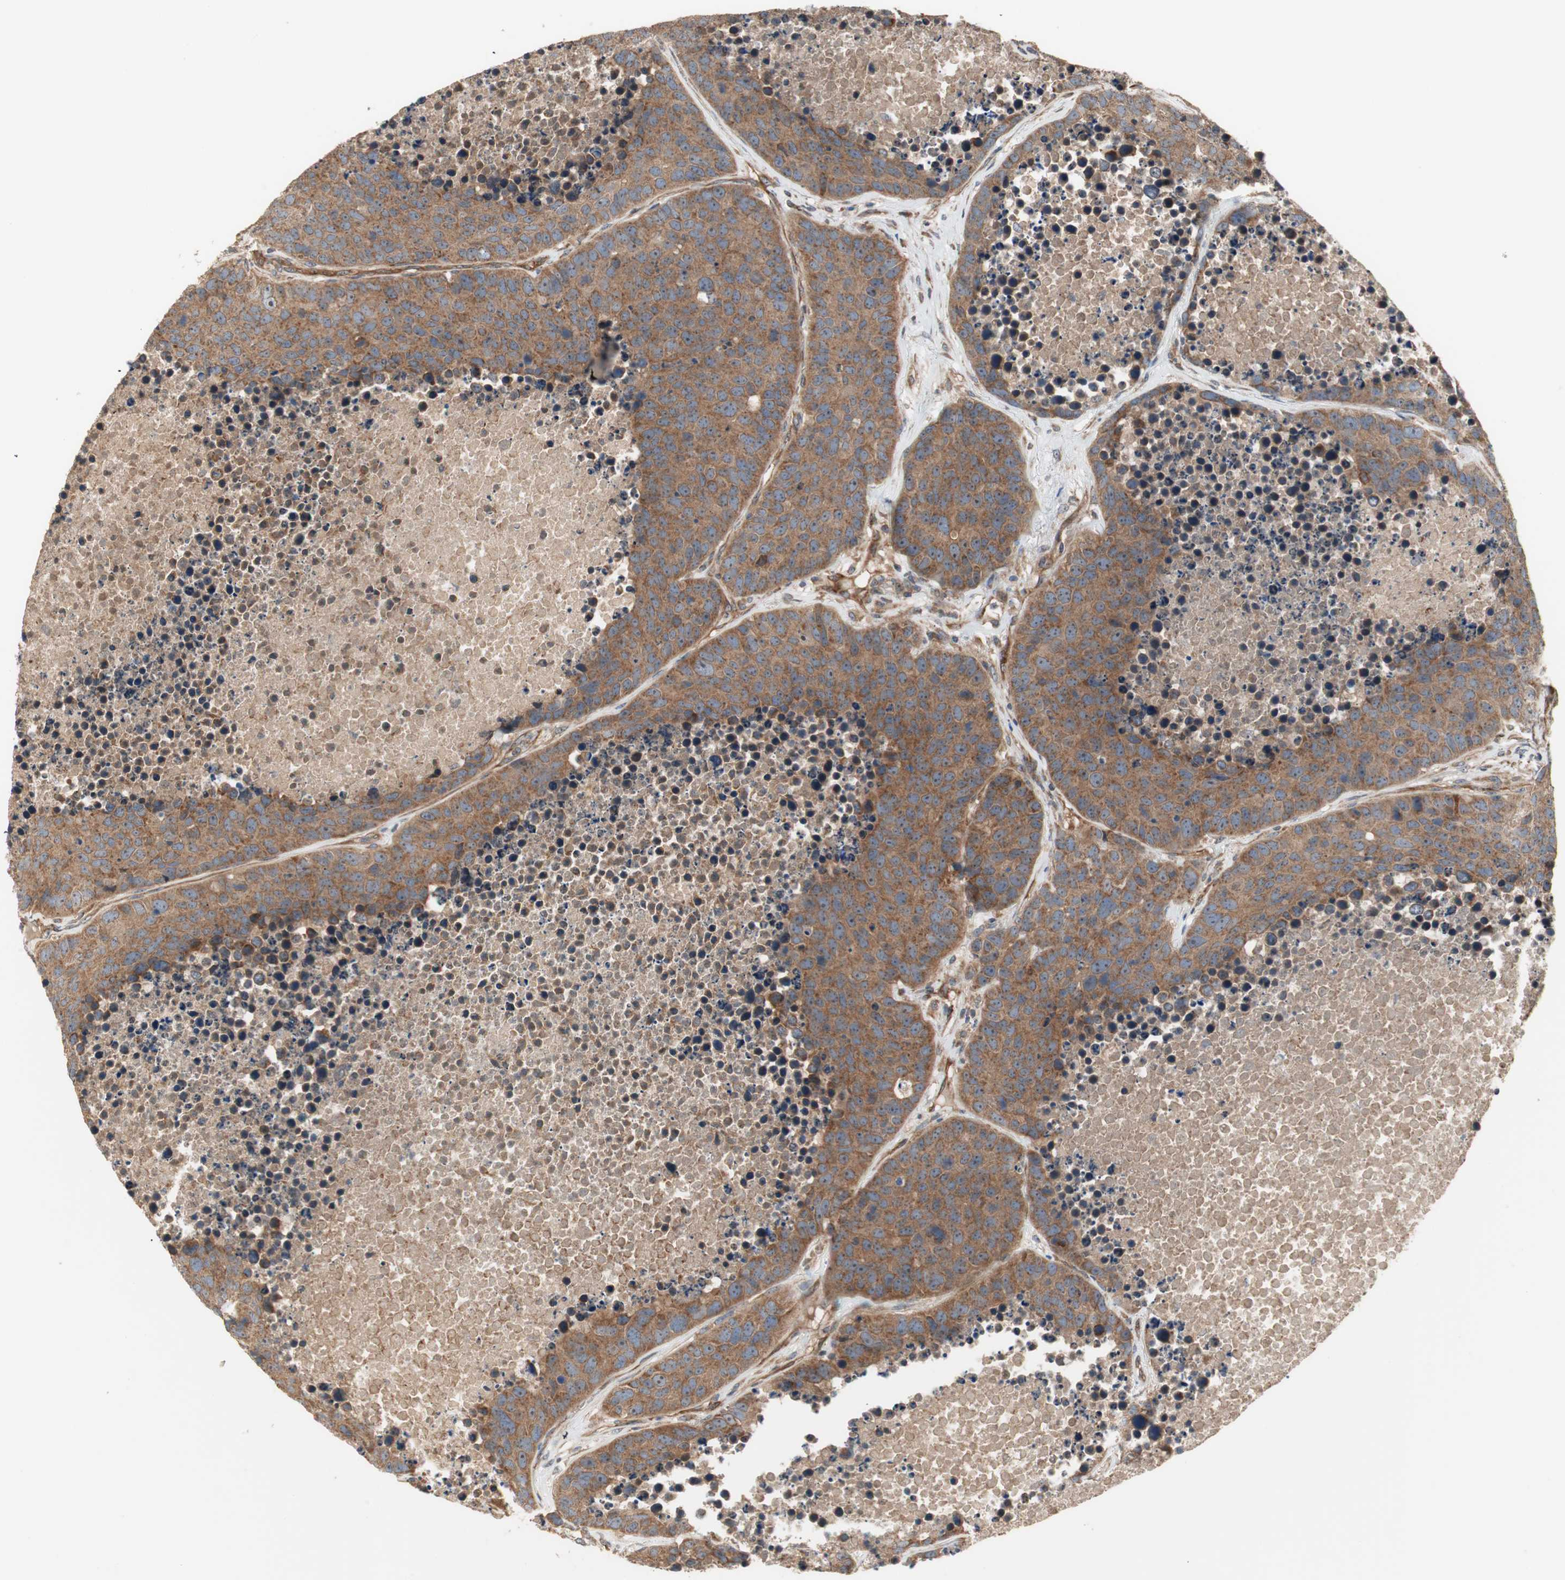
{"staining": {"intensity": "moderate", "quantity": ">75%", "location": "cytoplasmic/membranous"}, "tissue": "carcinoid", "cell_type": "Tumor cells", "image_type": "cancer", "snomed": [{"axis": "morphology", "description": "Carcinoid, malignant, NOS"}, {"axis": "topography", "description": "Lung"}], "caption": "The histopathology image demonstrates staining of carcinoid (malignant), revealing moderate cytoplasmic/membranous protein expression (brown color) within tumor cells.", "gene": "CTTNBP2NL", "patient": {"sex": "male", "age": 60}}